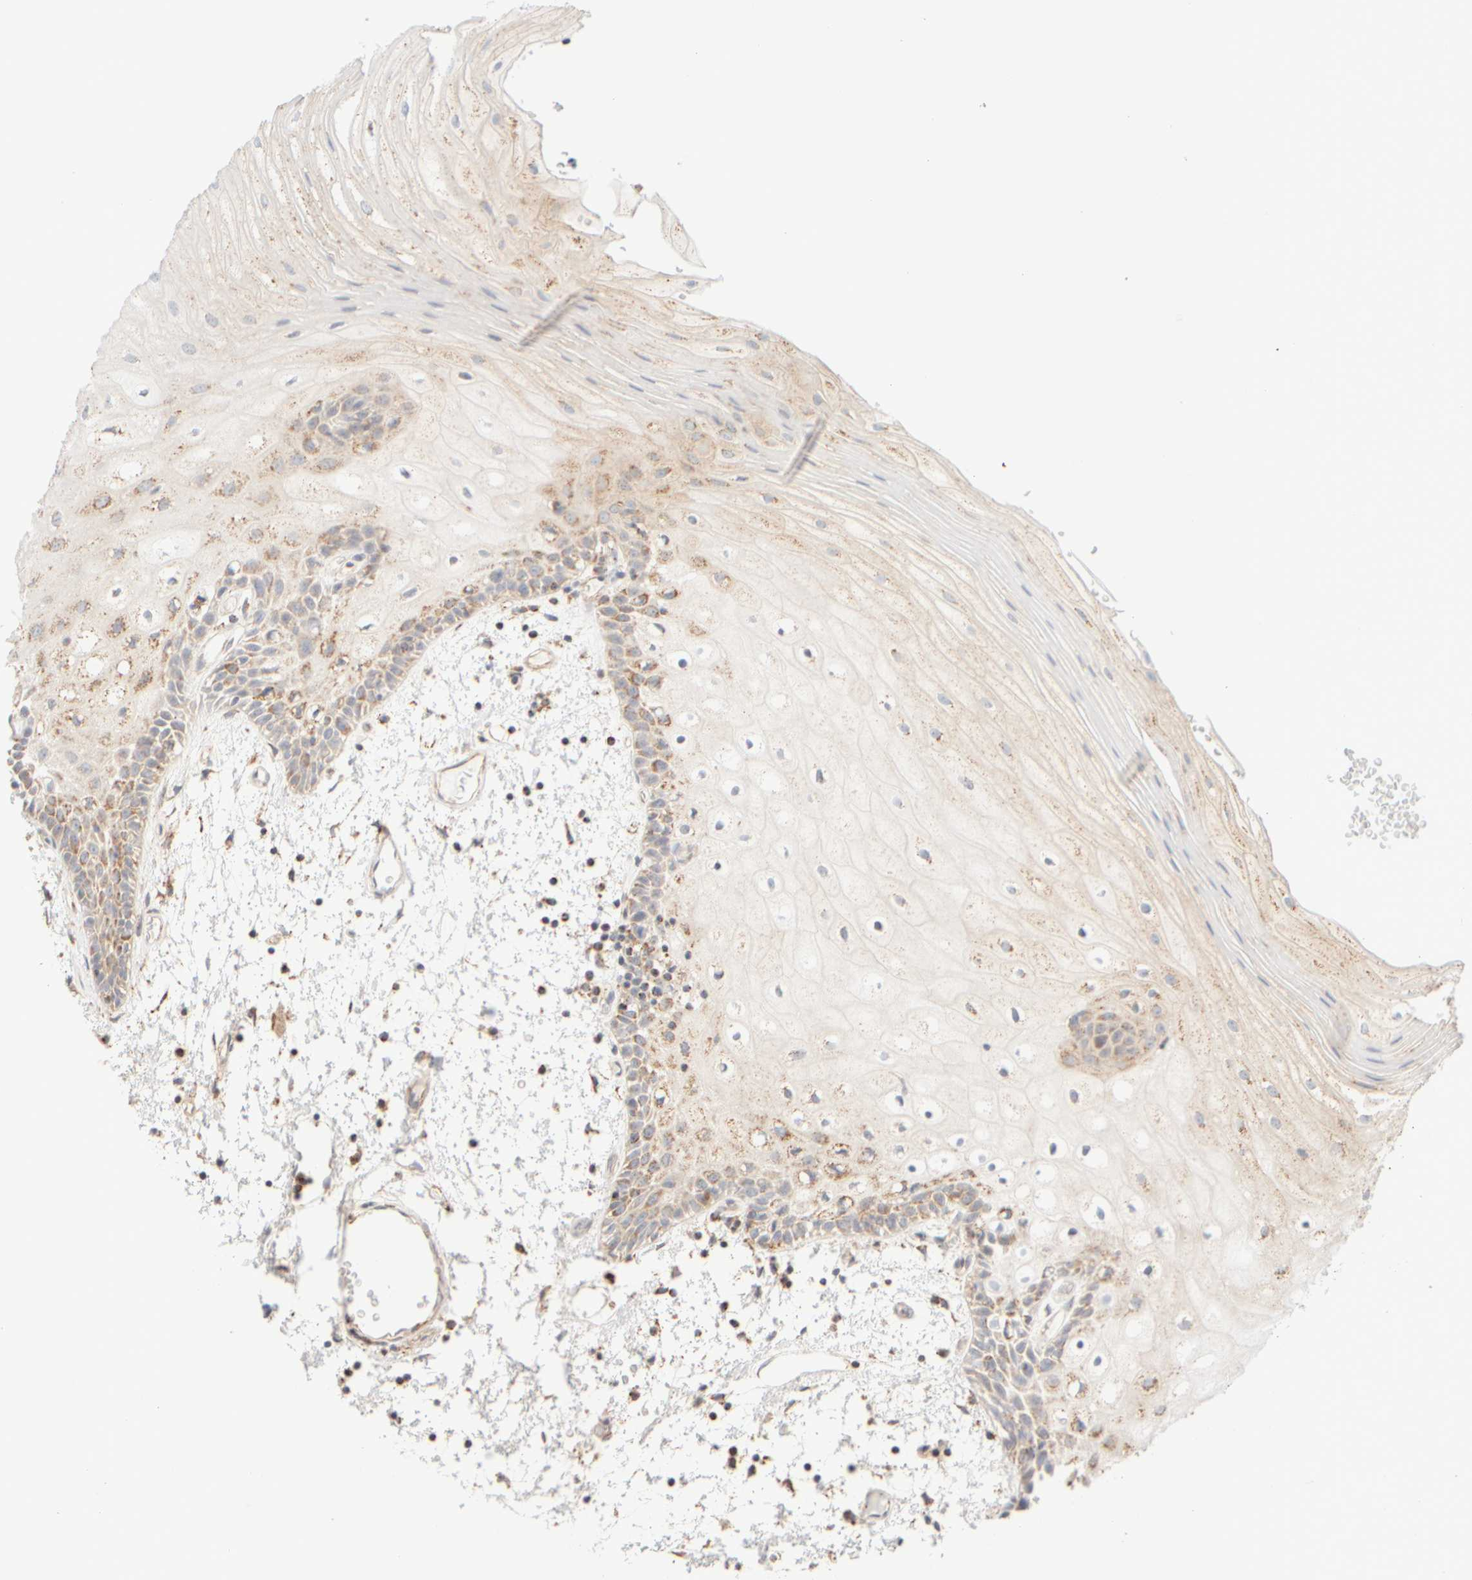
{"staining": {"intensity": "moderate", "quantity": "<25%", "location": "cytoplasmic/membranous"}, "tissue": "oral mucosa", "cell_type": "Squamous epithelial cells", "image_type": "normal", "snomed": [{"axis": "morphology", "description": "Normal tissue, NOS"}, {"axis": "topography", "description": "Oral tissue"}], "caption": "Immunohistochemical staining of unremarkable oral mucosa displays <25% levels of moderate cytoplasmic/membranous protein positivity in about <25% of squamous epithelial cells.", "gene": "APBB2", "patient": {"sex": "male", "age": 52}}